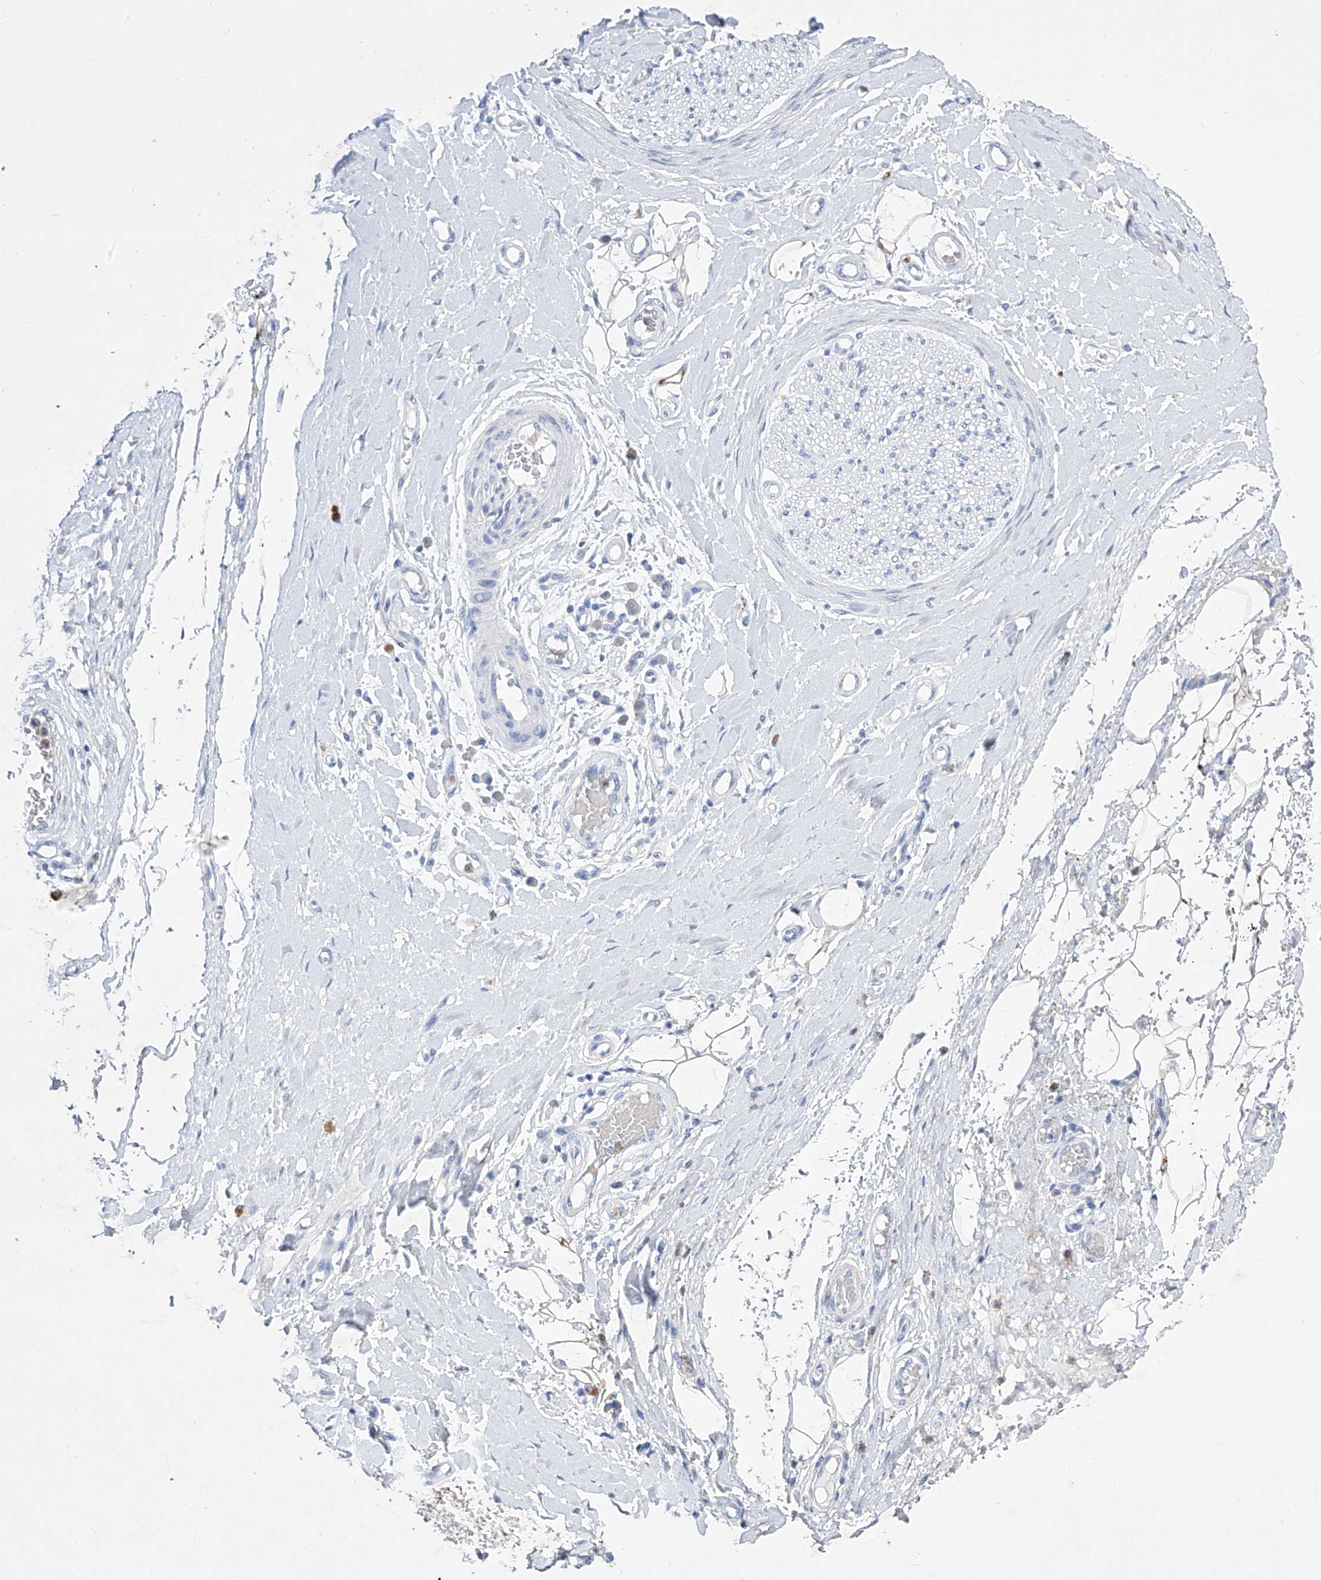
{"staining": {"intensity": "negative", "quantity": "none", "location": "none"}, "tissue": "adipose tissue", "cell_type": "Adipocytes", "image_type": "normal", "snomed": [{"axis": "morphology", "description": "Normal tissue, NOS"}, {"axis": "morphology", "description": "Adenocarcinoma, NOS"}, {"axis": "topography", "description": "Esophagus"}, {"axis": "topography", "description": "Stomach, upper"}, {"axis": "topography", "description": "Peripheral nerve tissue"}], "caption": "Immunohistochemical staining of normal human adipose tissue shows no significant expression in adipocytes. (Immunohistochemistry, brightfield microscopy, high magnification).", "gene": "TM7SF2", "patient": {"sex": "male", "age": 62}}